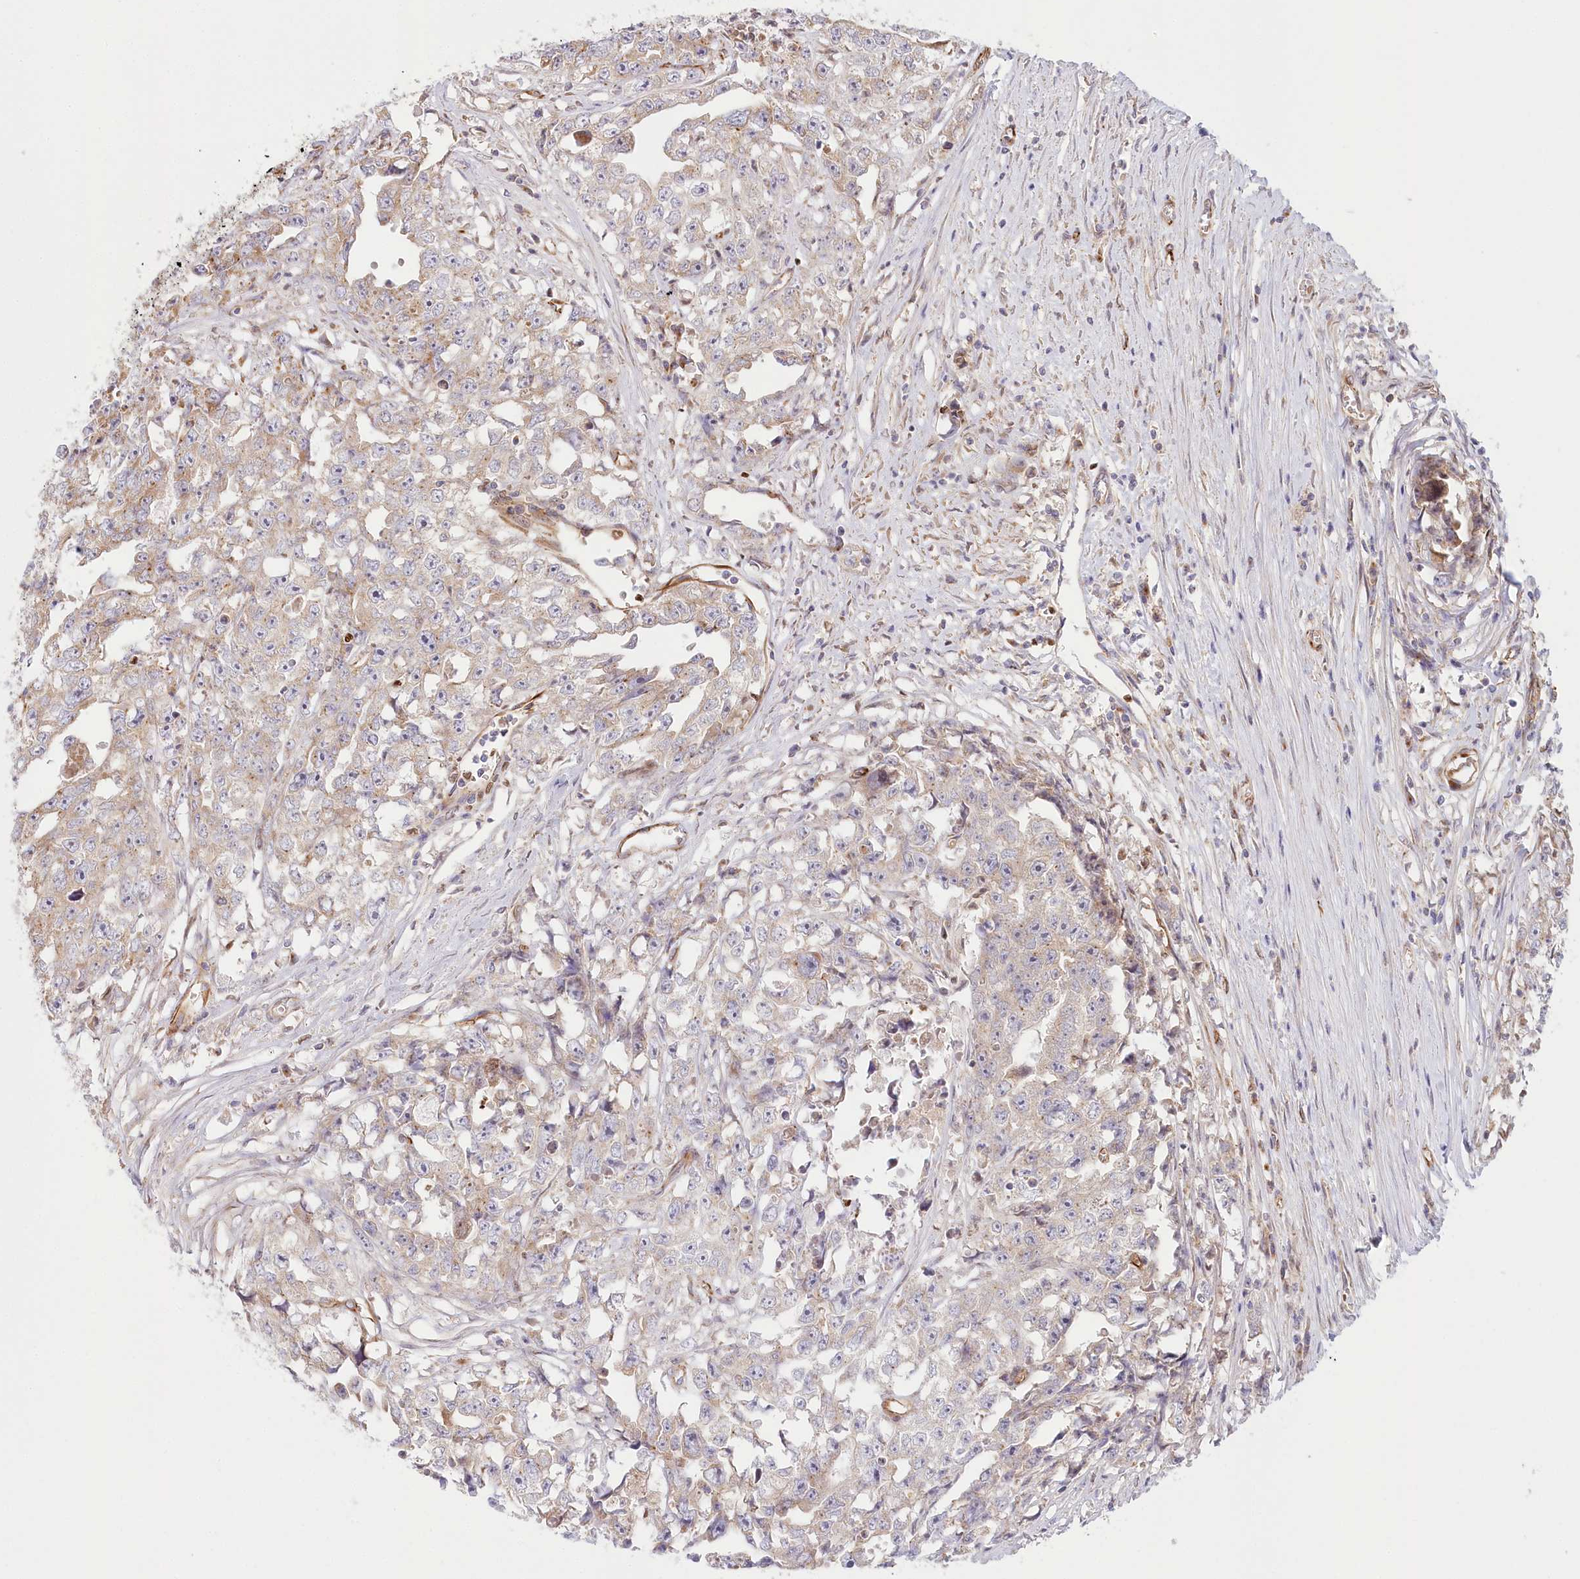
{"staining": {"intensity": "weak", "quantity": "<25%", "location": "cytoplasmic/membranous"}, "tissue": "testis cancer", "cell_type": "Tumor cells", "image_type": "cancer", "snomed": [{"axis": "morphology", "description": "Seminoma, NOS"}, {"axis": "morphology", "description": "Carcinoma, Embryonal, NOS"}, {"axis": "topography", "description": "Testis"}], "caption": "Immunohistochemistry image of human testis cancer stained for a protein (brown), which demonstrates no positivity in tumor cells.", "gene": "COMMD3", "patient": {"sex": "male", "age": 43}}